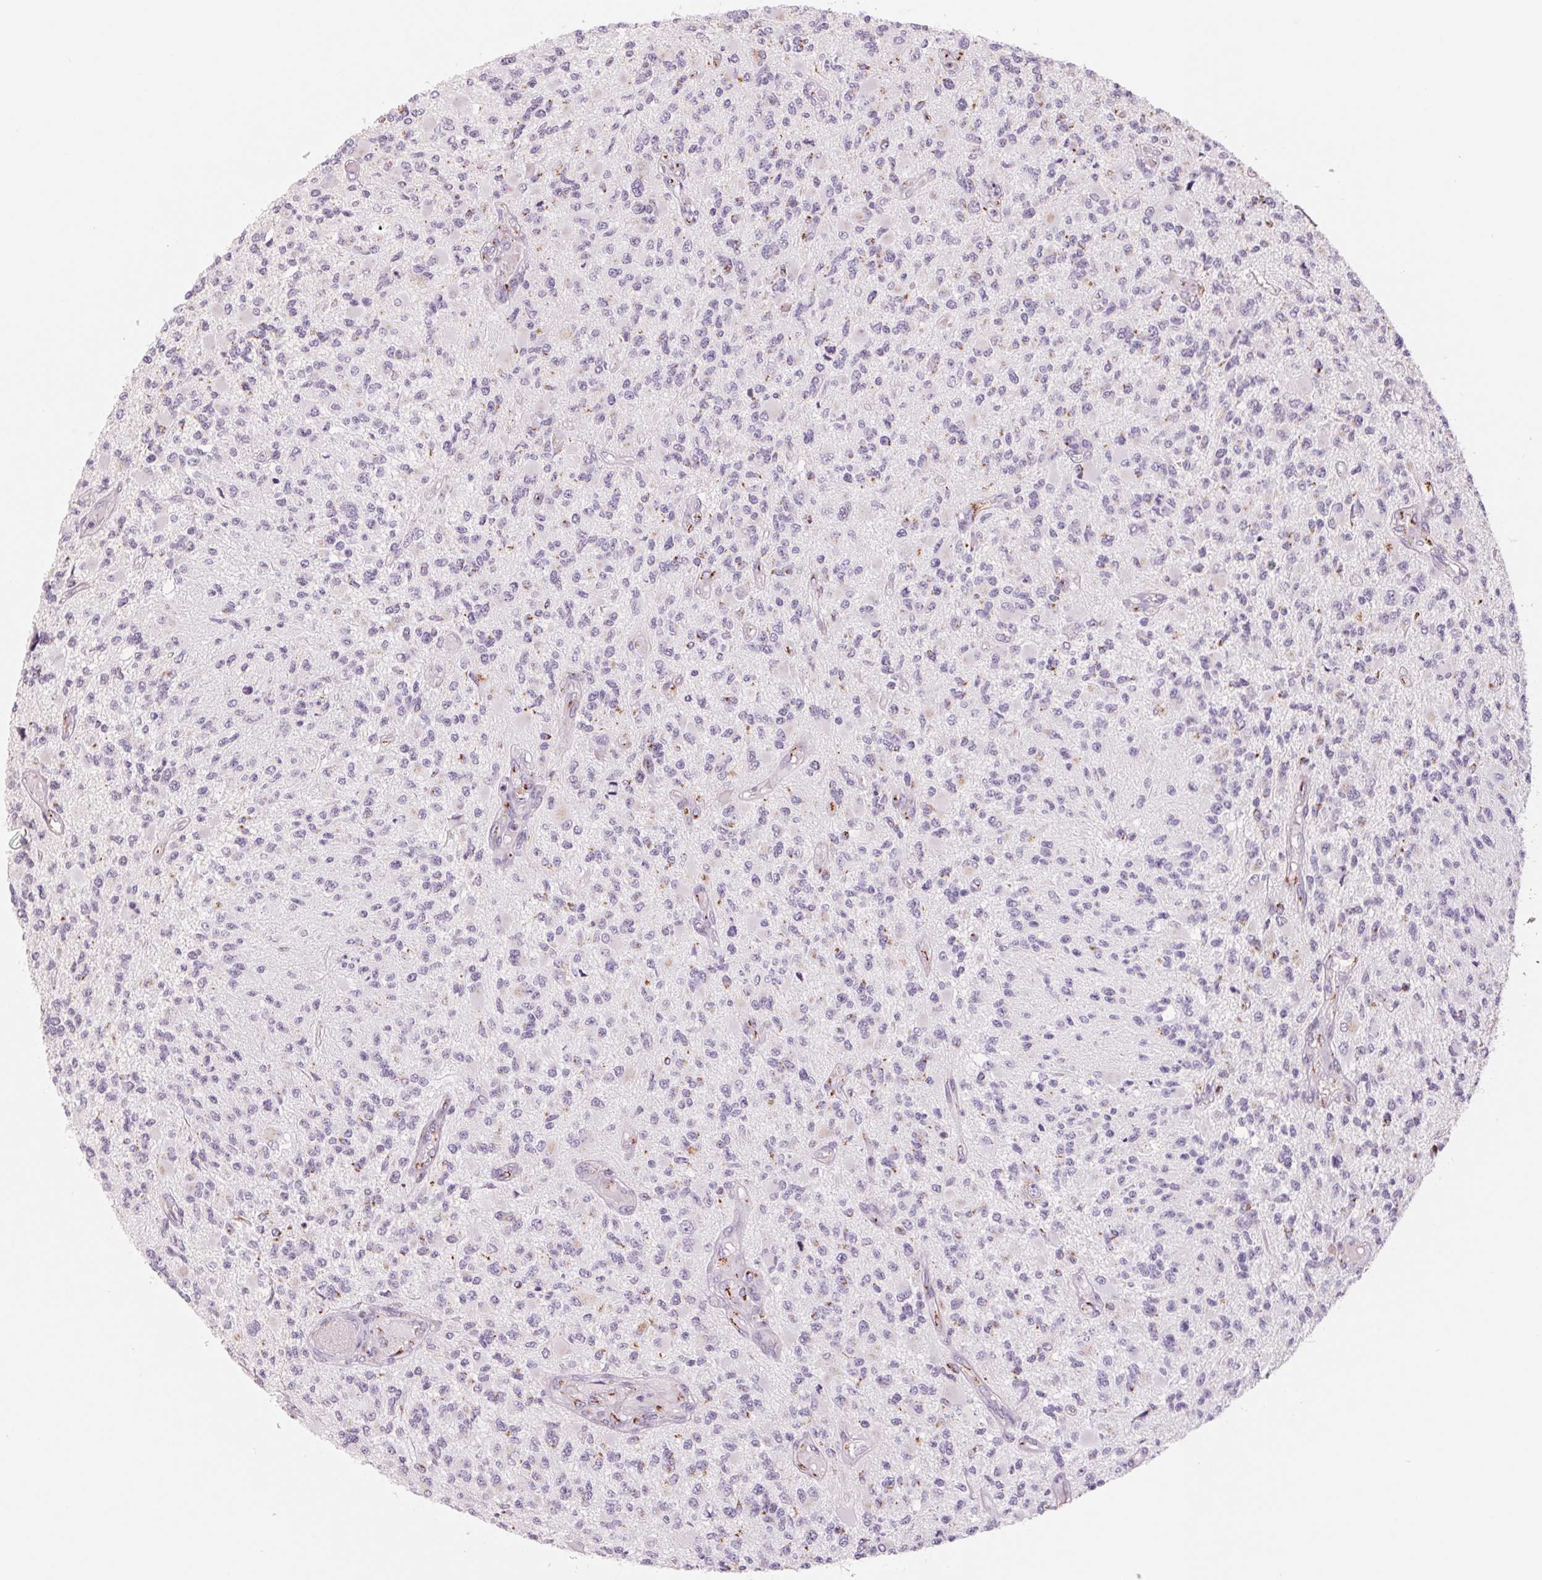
{"staining": {"intensity": "weak", "quantity": "<25%", "location": "cytoplasmic/membranous"}, "tissue": "glioma", "cell_type": "Tumor cells", "image_type": "cancer", "snomed": [{"axis": "morphology", "description": "Glioma, malignant, High grade"}, {"axis": "topography", "description": "Brain"}], "caption": "DAB immunohistochemical staining of human high-grade glioma (malignant) exhibits no significant positivity in tumor cells. Brightfield microscopy of immunohistochemistry stained with DAB (3,3'-diaminobenzidine) (brown) and hematoxylin (blue), captured at high magnification.", "gene": "GALNT7", "patient": {"sex": "female", "age": 63}}